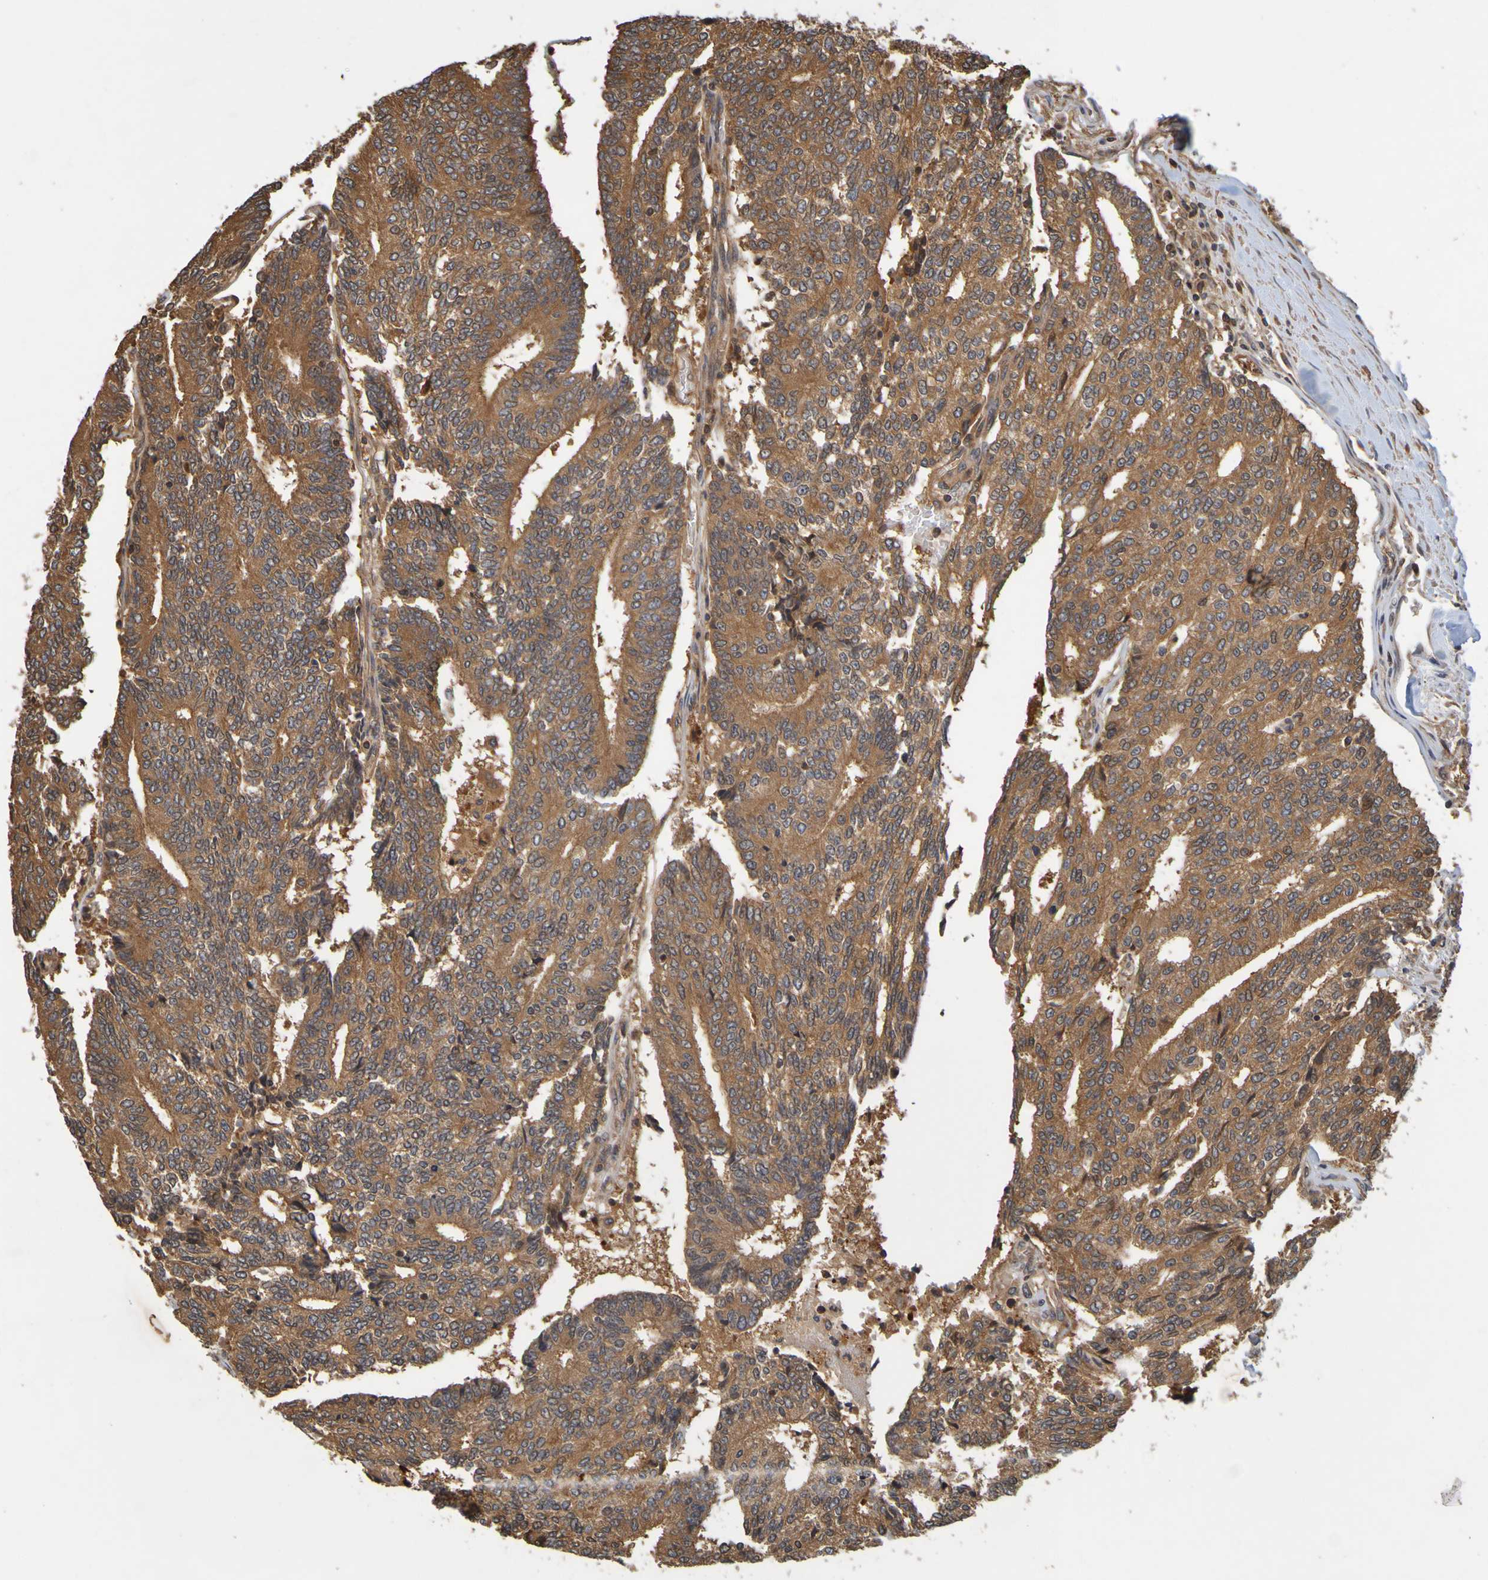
{"staining": {"intensity": "strong", "quantity": "25%-75%", "location": "cytoplasmic/membranous"}, "tissue": "prostate cancer", "cell_type": "Tumor cells", "image_type": "cancer", "snomed": [{"axis": "morphology", "description": "Normal tissue, NOS"}, {"axis": "morphology", "description": "Adenocarcinoma, High grade"}, {"axis": "topography", "description": "Prostate"}, {"axis": "topography", "description": "Seminal veicle"}], "caption": "A photomicrograph of prostate cancer (high-grade adenocarcinoma) stained for a protein shows strong cytoplasmic/membranous brown staining in tumor cells.", "gene": "OCRL", "patient": {"sex": "male", "age": 55}}